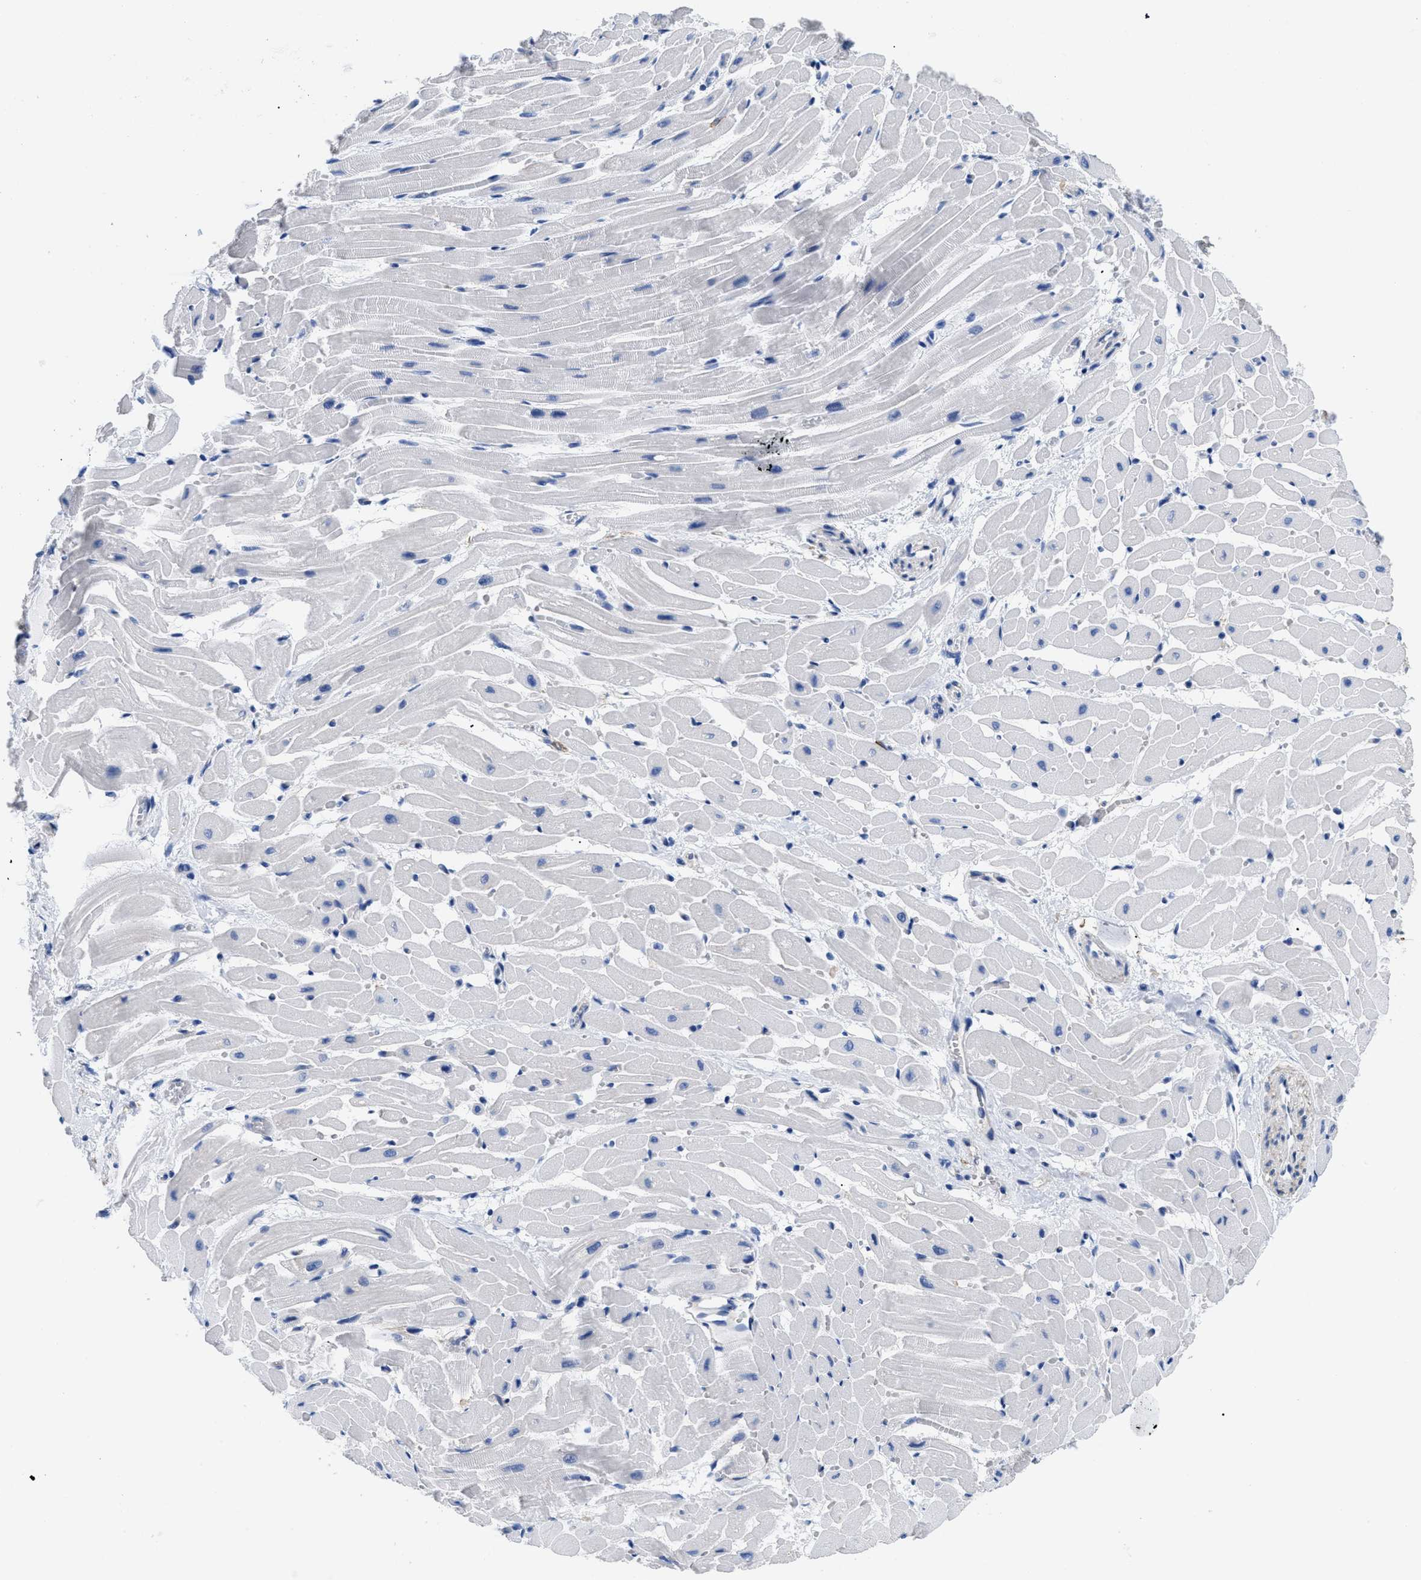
{"staining": {"intensity": "negative", "quantity": "none", "location": "none"}, "tissue": "heart muscle", "cell_type": "Cardiomyocytes", "image_type": "normal", "snomed": [{"axis": "morphology", "description": "Normal tissue, NOS"}, {"axis": "topography", "description": "Heart"}], "caption": "Immunohistochemistry of unremarkable human heart muscle demonstrates no positivity in cardiomyocytes. (DAB IHC visualized using brightfield microscopy, high magnification).", "gene": "HLA", "patient": {"sex": "male", "age": 45}}